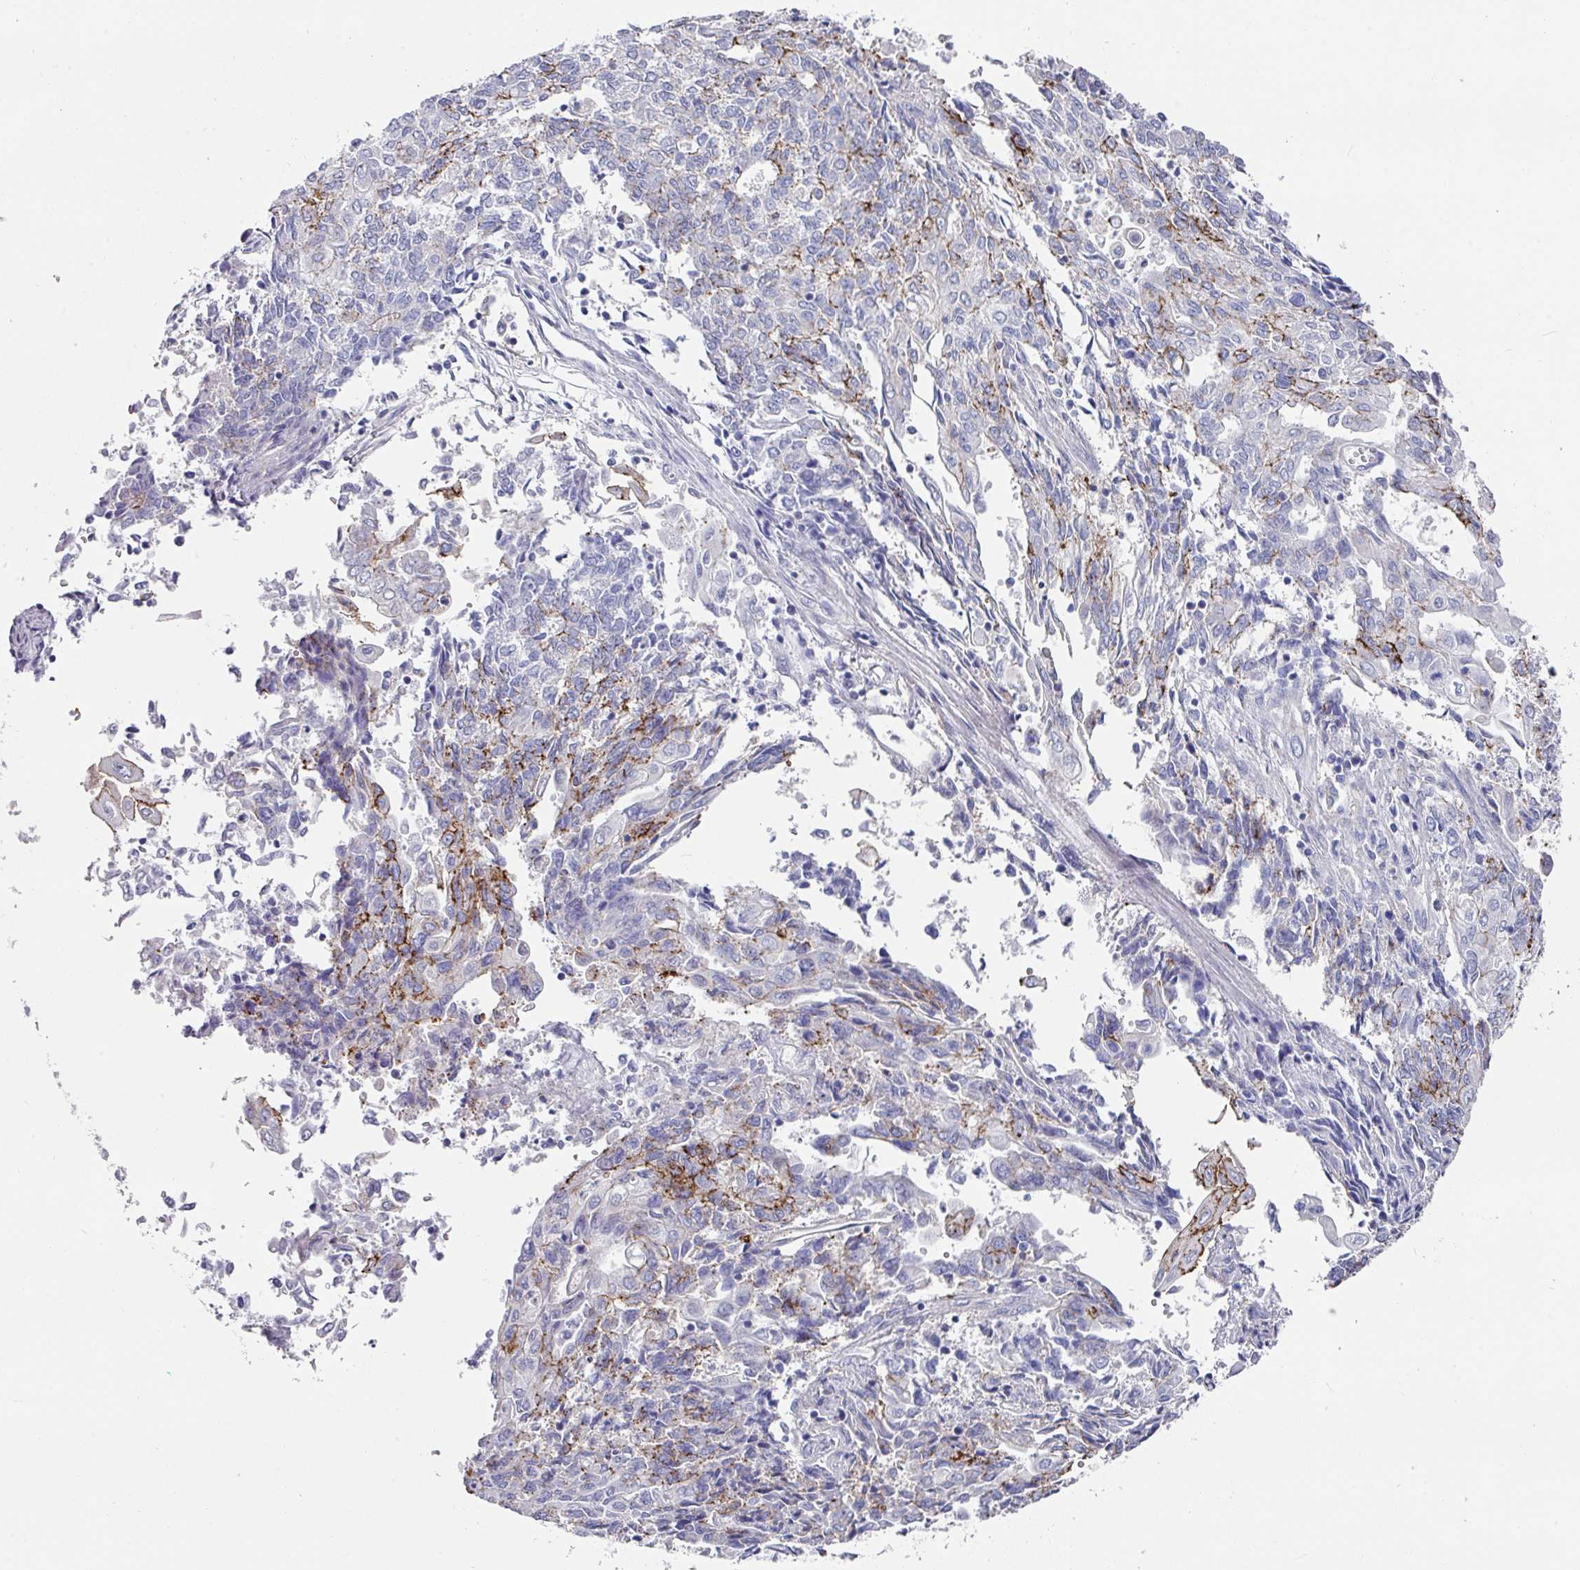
{"staining": {"intensity": "strong", "quantity": "<25%", "location": "cytoplasmic/membranous"}, "tissue": "endometrial cancer", "cell_type": "Tumor cells", "image_type": "cancer", "snomed": [{"axis": "morphology", "description": "Adenocarcinoma, NOS"}, {"axis": "topography", "description": "Endometrium"}], "caption": "Tumor cells reveal strong cytoplasmic/membranous positivity in about <25% of cells in endometrial adenocarcinoma.", "gene": "CLDN1", "patient": {"sex": "female", "age": 54}}